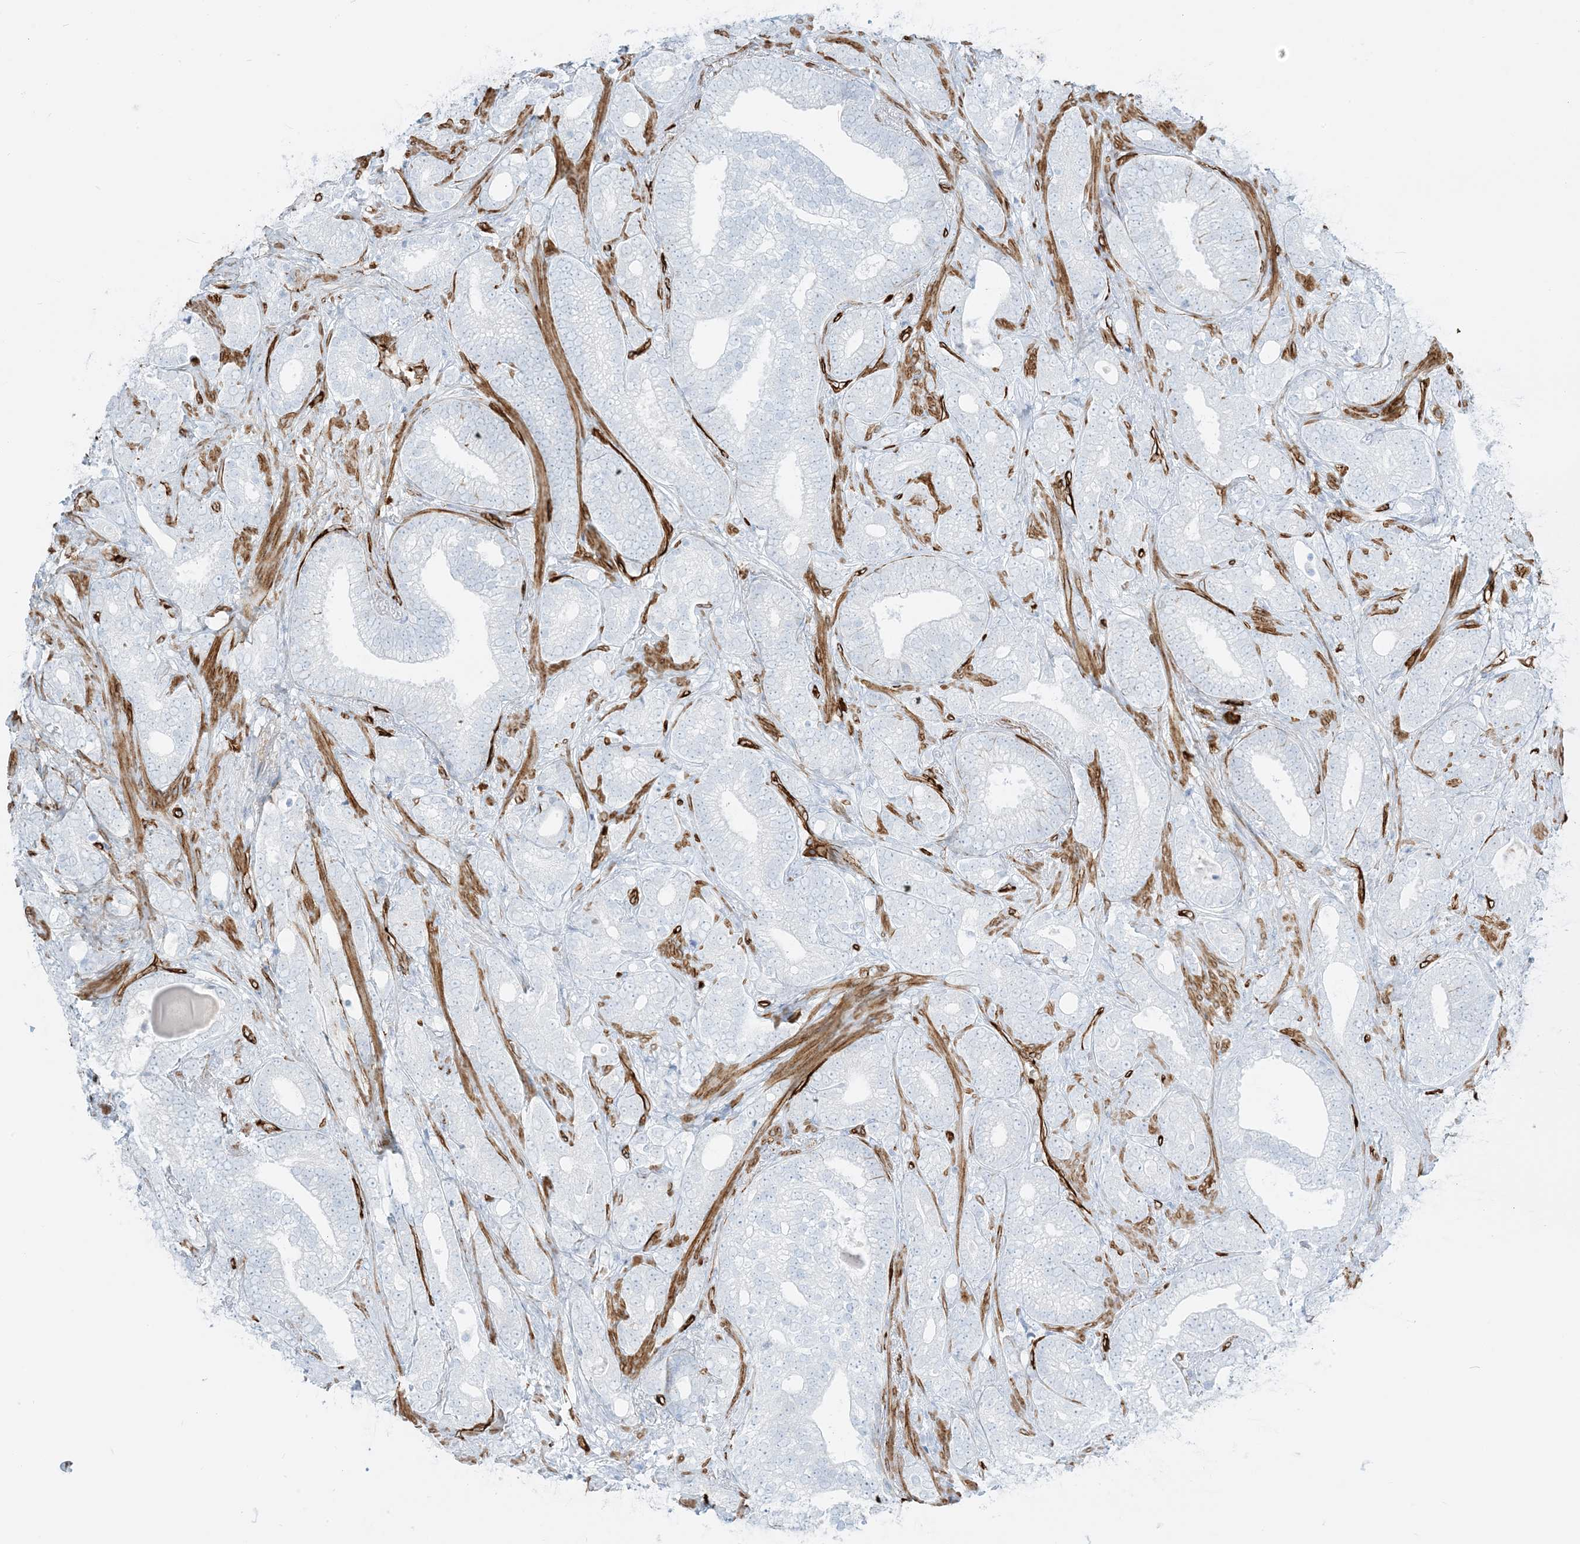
{"staining": {"intensity": "negative", "quantity": "none", "location": "none"}, "tissue": "prostate cancer", "cell_type": "Tumor cells", "image_type": "cancer", "snomed": [{"axis": "morphology", "description": "Adenocarcinoma, High grade"}, {"axis": "topography", "description": "Prostate and seminal vesicle, NOS"}], "caption": "High magnification brightfield microscopy of prostate cancer (adenocarcinoma (high-grade)) stained with DAB (brown) and counterstained with hematoxylin (blue): tumor cells show no significant staining.", "gene": "EPS8L3", "patient": {"sex": "male", "age": 67}}